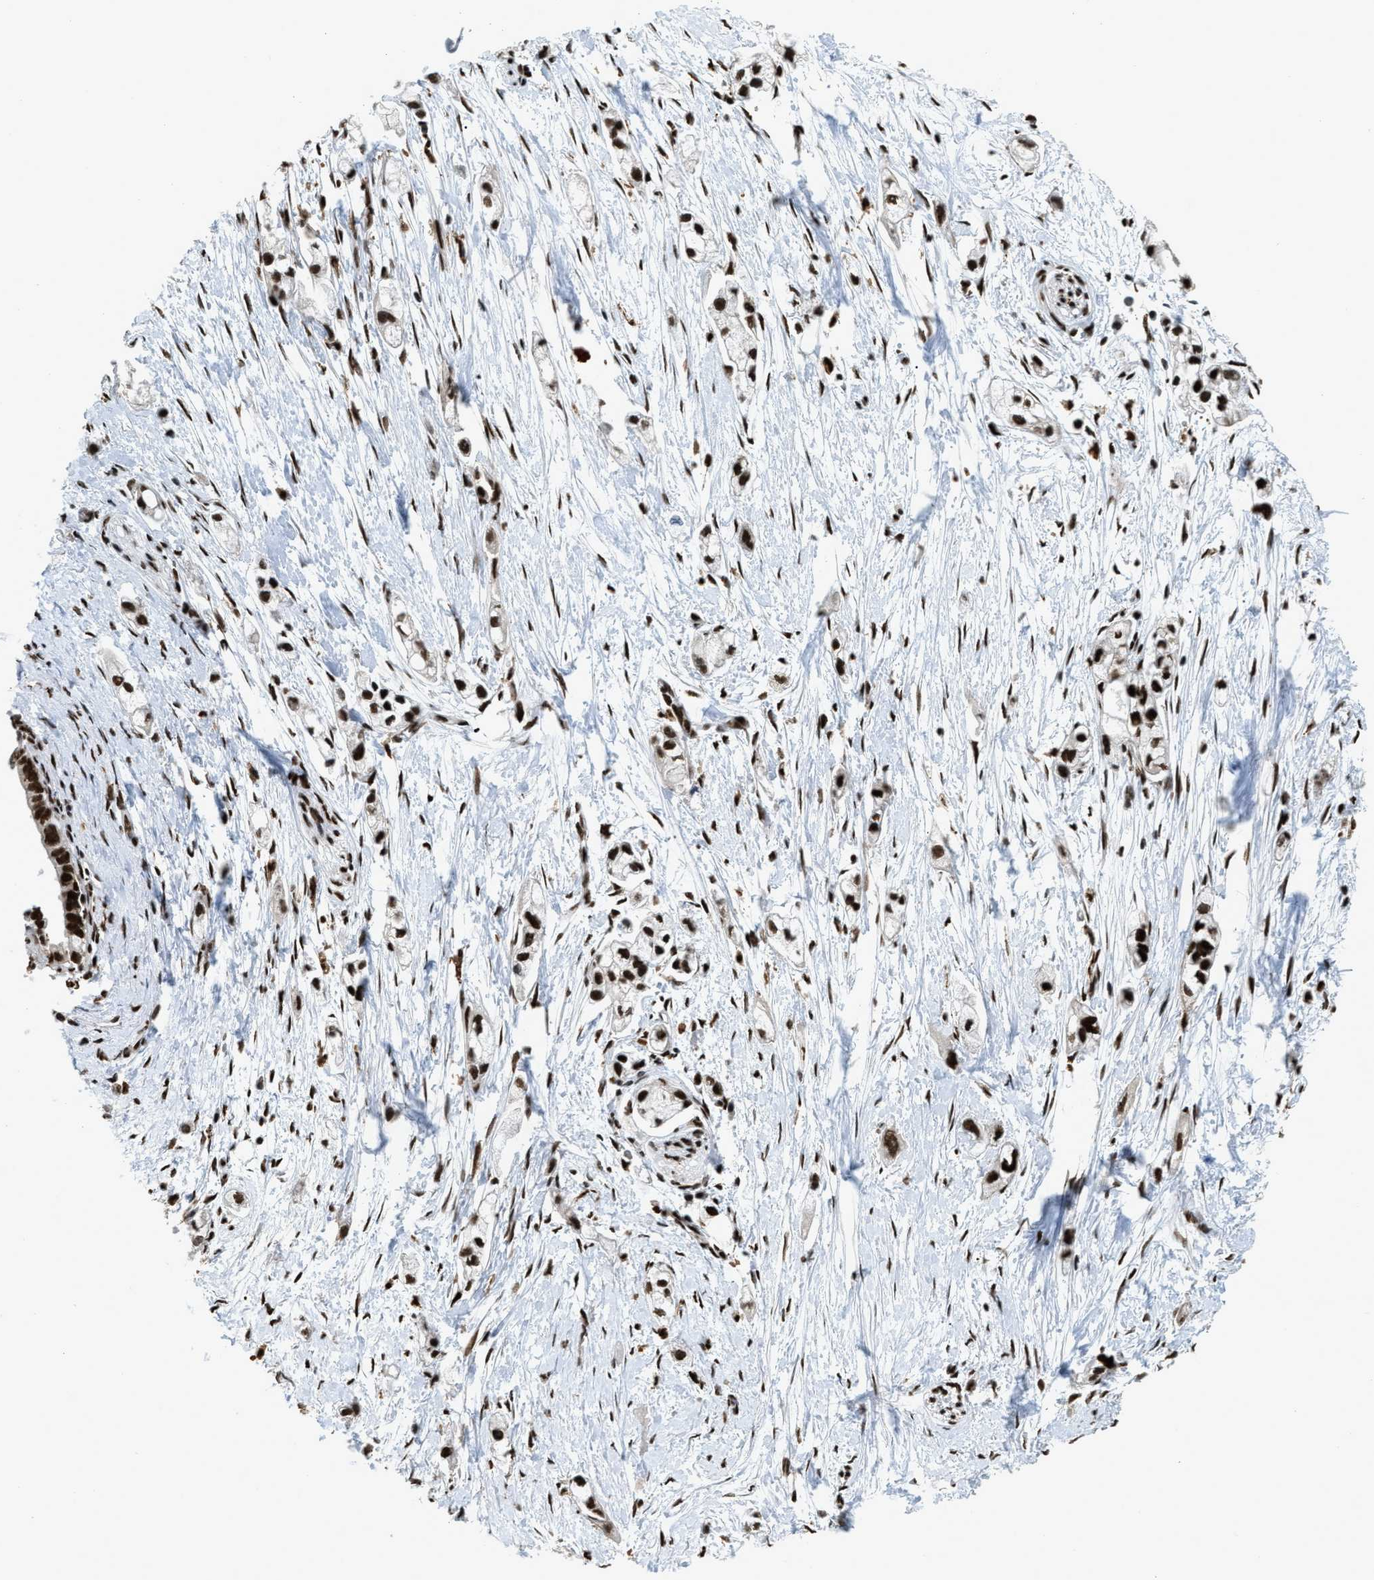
{"staining": {"intensity": "strong", "quantity": ">75%", "location": "nuclear"}, "tissue": "pancreatic cancer", "cell_type": "Tumor cells", "image_type": "cancer", "snomed": [{"axis": "morphology", "description": "Adenocarcinoma, NOS"}, {"axis": "topography", "description": "Pancreas"}], "caption": "Protein expression analysis of pancreatic adenocarcinoma reveals strong nuclear positivity in approximately >75% of tumor cells. (Stains: DAB in brown, nuclei in blue, Microscopy: brightfield microscopy at high magnification).", "gene": "NUMA1", "patient": {"sex": "male", "age": 74}}